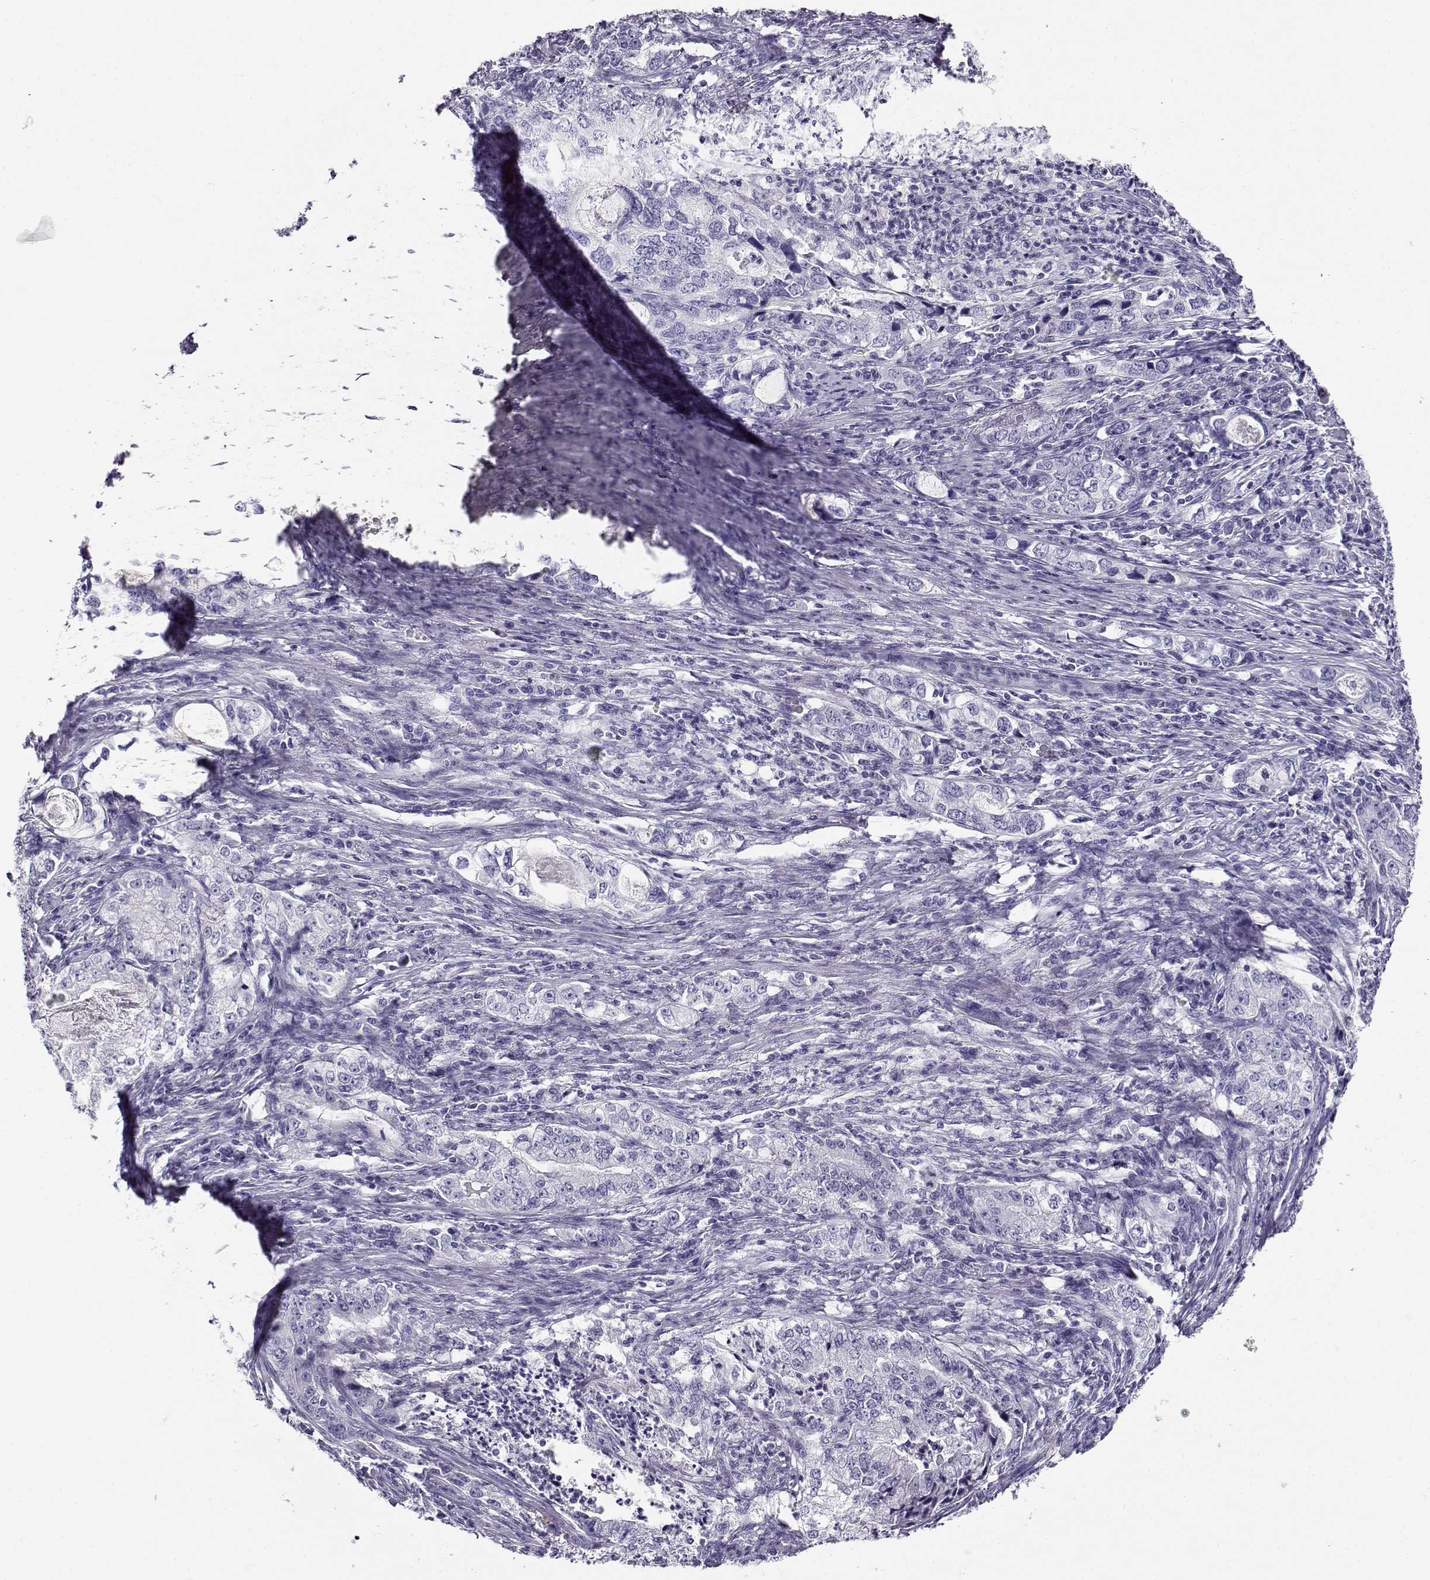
{"staining": {"intensity": "negative", "quantity": "none", "location": "none"}, "tissue": "stomach cancer", "cell_type": "Tumor cells", "image_type": "cancer", "snomed": [{"axis": "morphology", "description": "Adenocarcinoma, NOS"}, {"axis": "topography", "description": "Stomach, lower"}], "caption": "A photomicrograph of human stomach cancer (adenocarcinoma) is negative for staining in tumor cells. The staining was performed using DAB to visualize the protein expression in brown, while the nuclei were stained in blue with hematoxylin (Magnification: 20x).", "gene": "RHOXF2", "patient": {"sex": "female", "age": 72}}